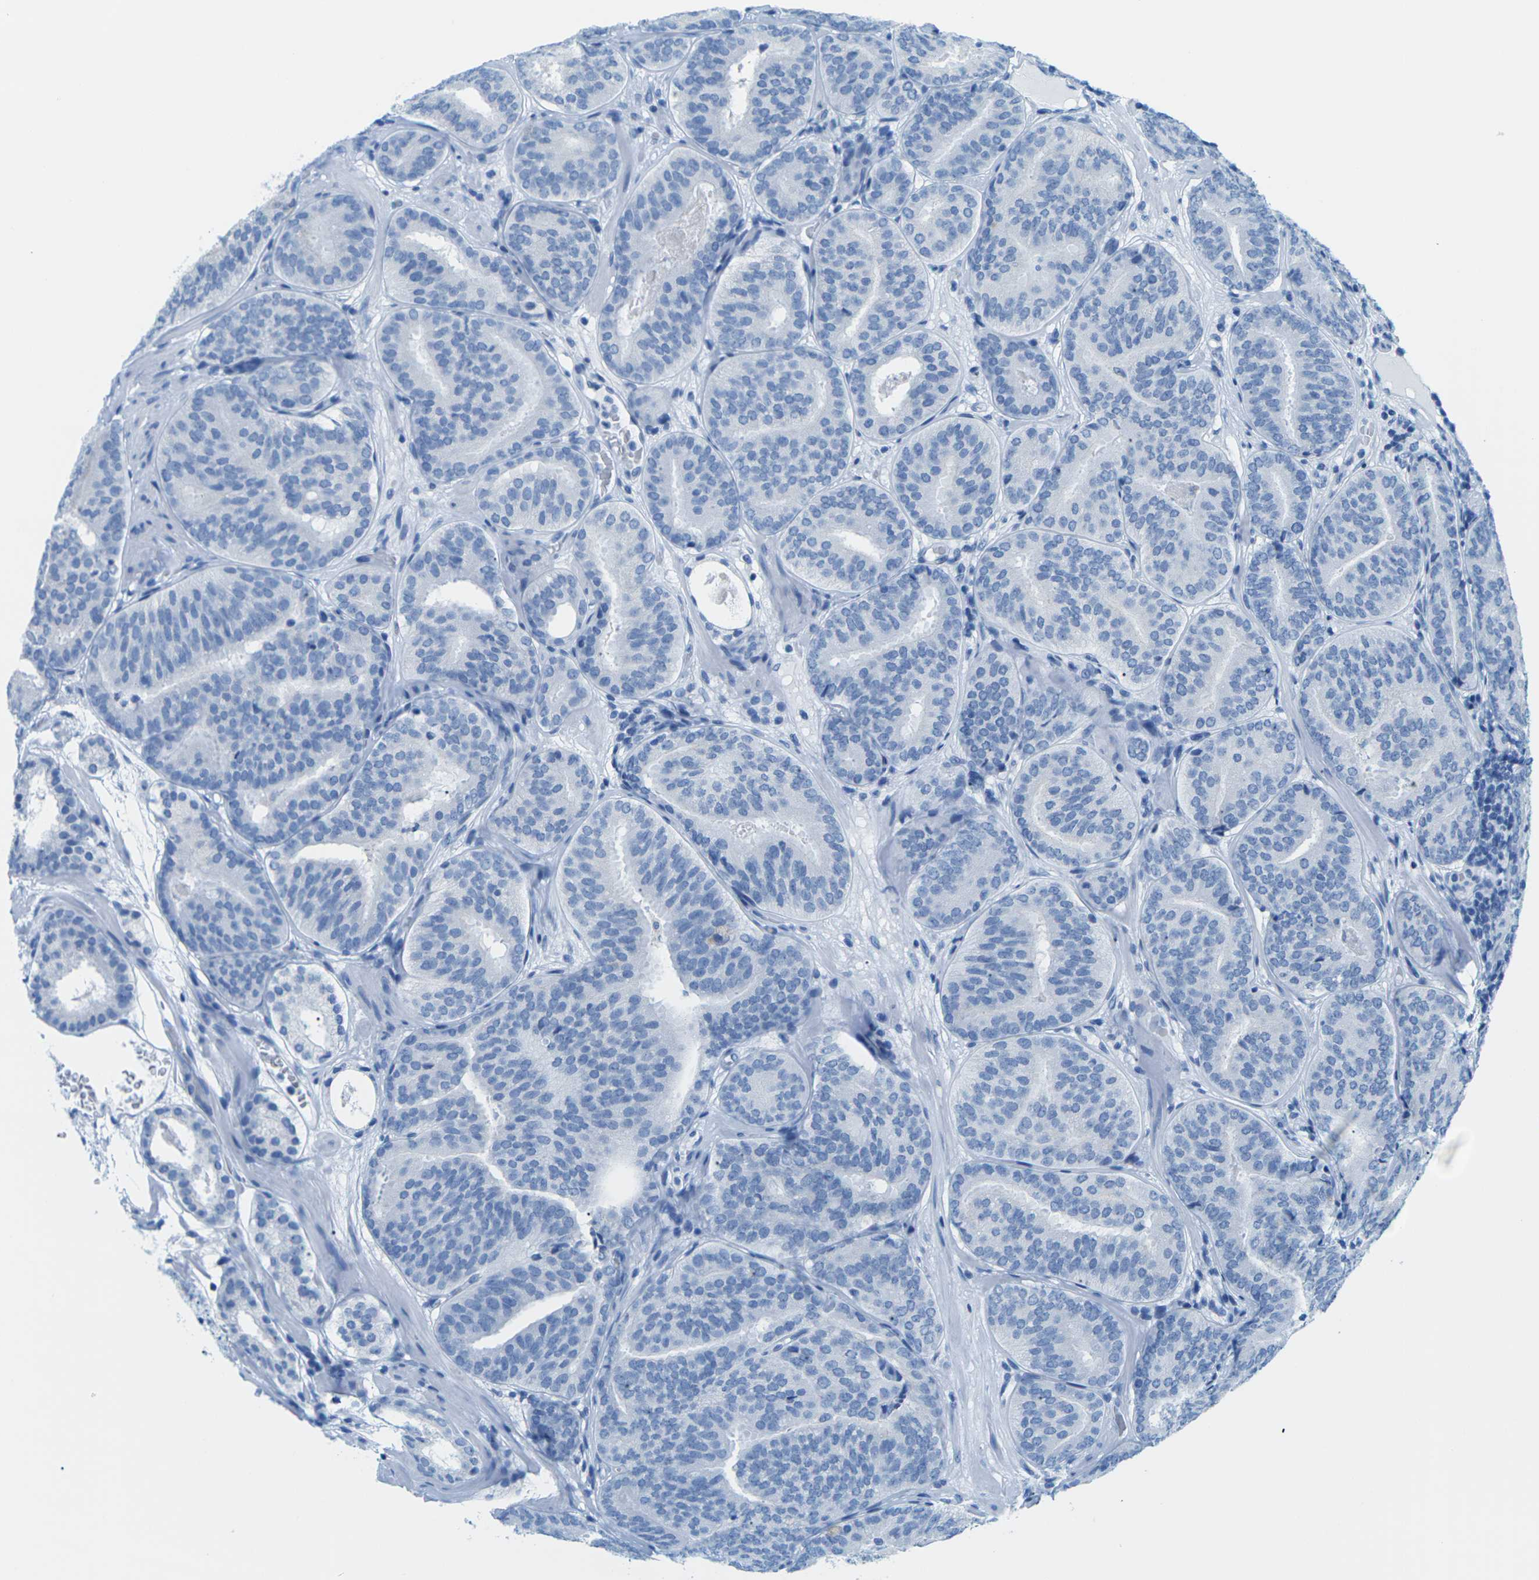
{"staining": {"intensity": "negative", "quantity": "none", "location": "none"}, "tissue": "prostate cancer", "cell_type": "Tumor cells", "image_type": "cancer", "snomed": [{"axis": "morphology", "description": "Adenocarcinoma, Low grade"}, {"axis": "topography", "description": "Prostate"}], "caption": "Tumor cells are negative for protein expression in human adenocarcinoma (low-grade) (prostate).", "gene": "SLC12A1", "patient": {"sex": "male", "age": 69}}